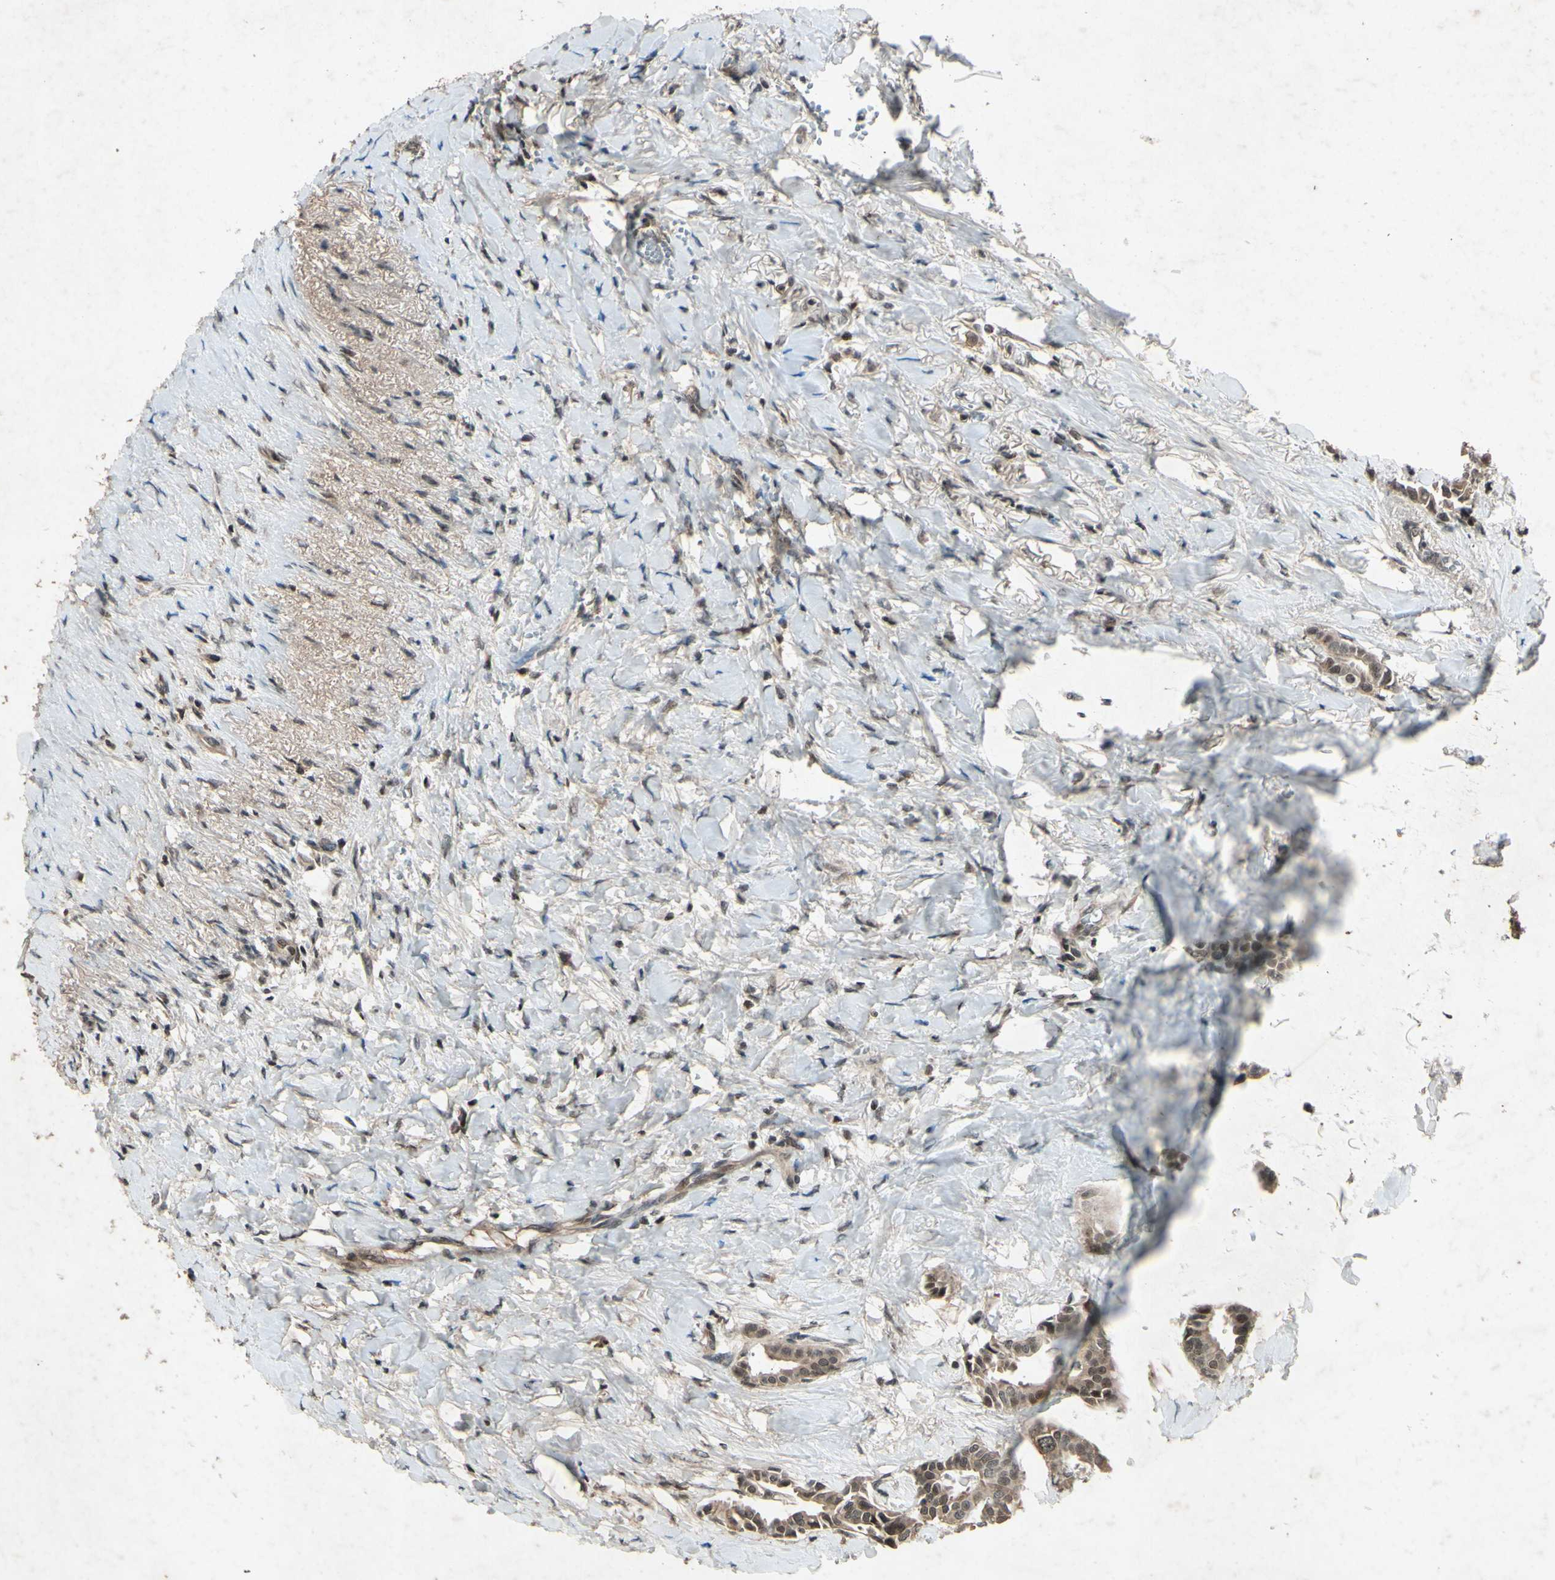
{"staining": {"intensity": "weak", "quantity": ">75%", "location": "cytoplasmic/membranous,nuclear"}, "tissue": "head and neck cancer", "cell_type": "Tumor cells", "image_type": "cancer", "snomed": [{"axis": "morphology", "description": "Adenocarcinoma, NOS"}, {"axis": "topography", "description": "Salivary gland"}, {"axis": "topography", "description": "Head-Neck"}], "caption": "Protein positivity by immunohistochemistry demonstrates weak cytoplasmic/membranous and nuclear positivity in about >75% of tumor cells in adenocarcinoma (head and neck).", "gene": "SNW1", "patient": {"sex": "female", "age": 59}}